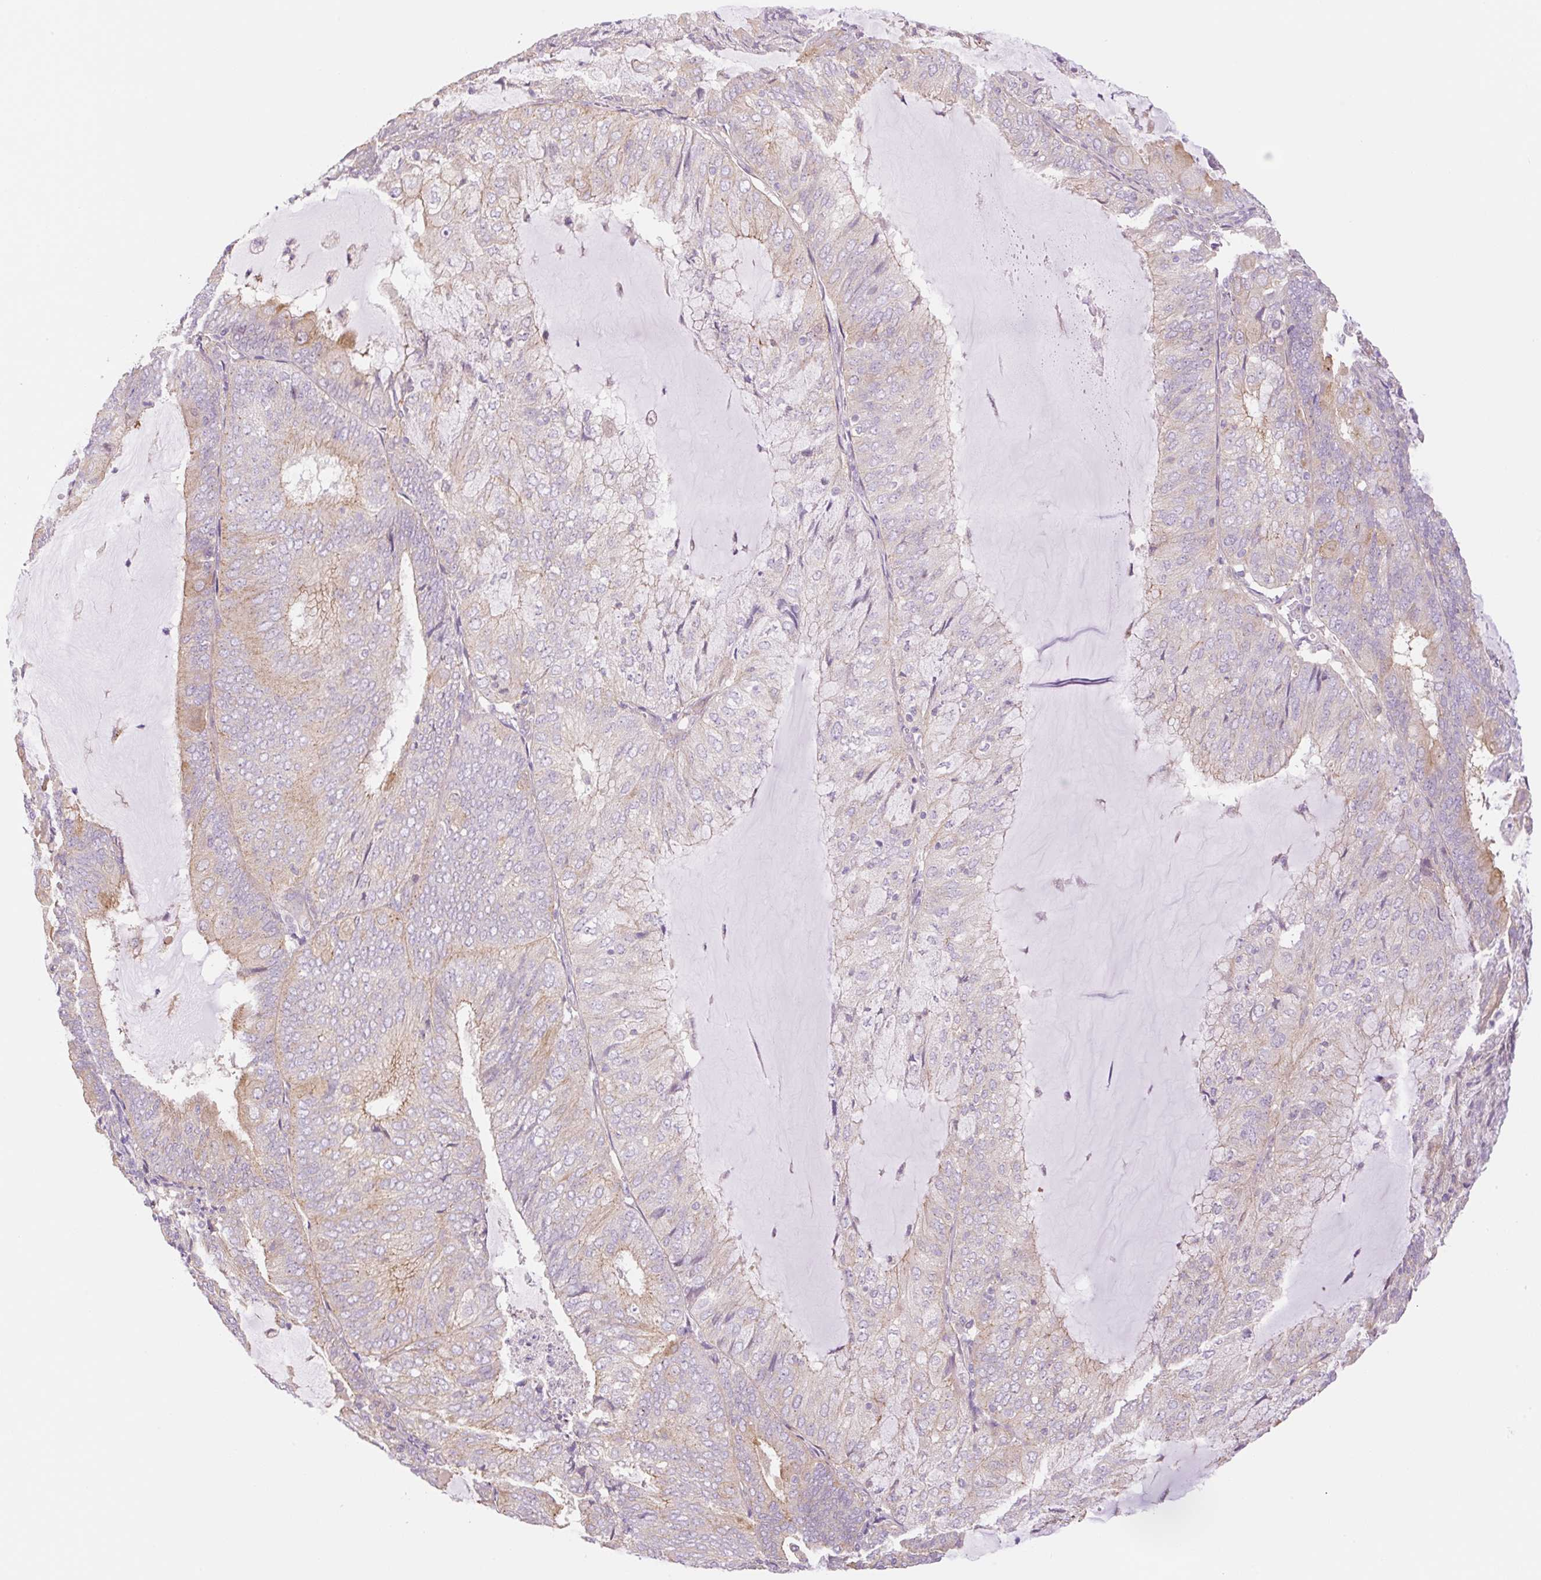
{"staining": {"intensity": "weak", "quantity": "<25%", "location": "cytoplasmic/membranous"}, "tissue": "endometrial cancer", "cell_type": "Tumor cells", "image_type": "cancer", "snomed": [{"axis": "morphology", "description": "Adenocarcinoma, NOS"}, {"axis": "topography", "description": "Endometrium"}], "caption": "A high-resolution micrograph shows IHC staining of endometrial adenocarcinoma, which demonstrates no significant positivity in tumor cells.", "gene": "NLRP5", "patient": {"sex": "female", "age": 81}}